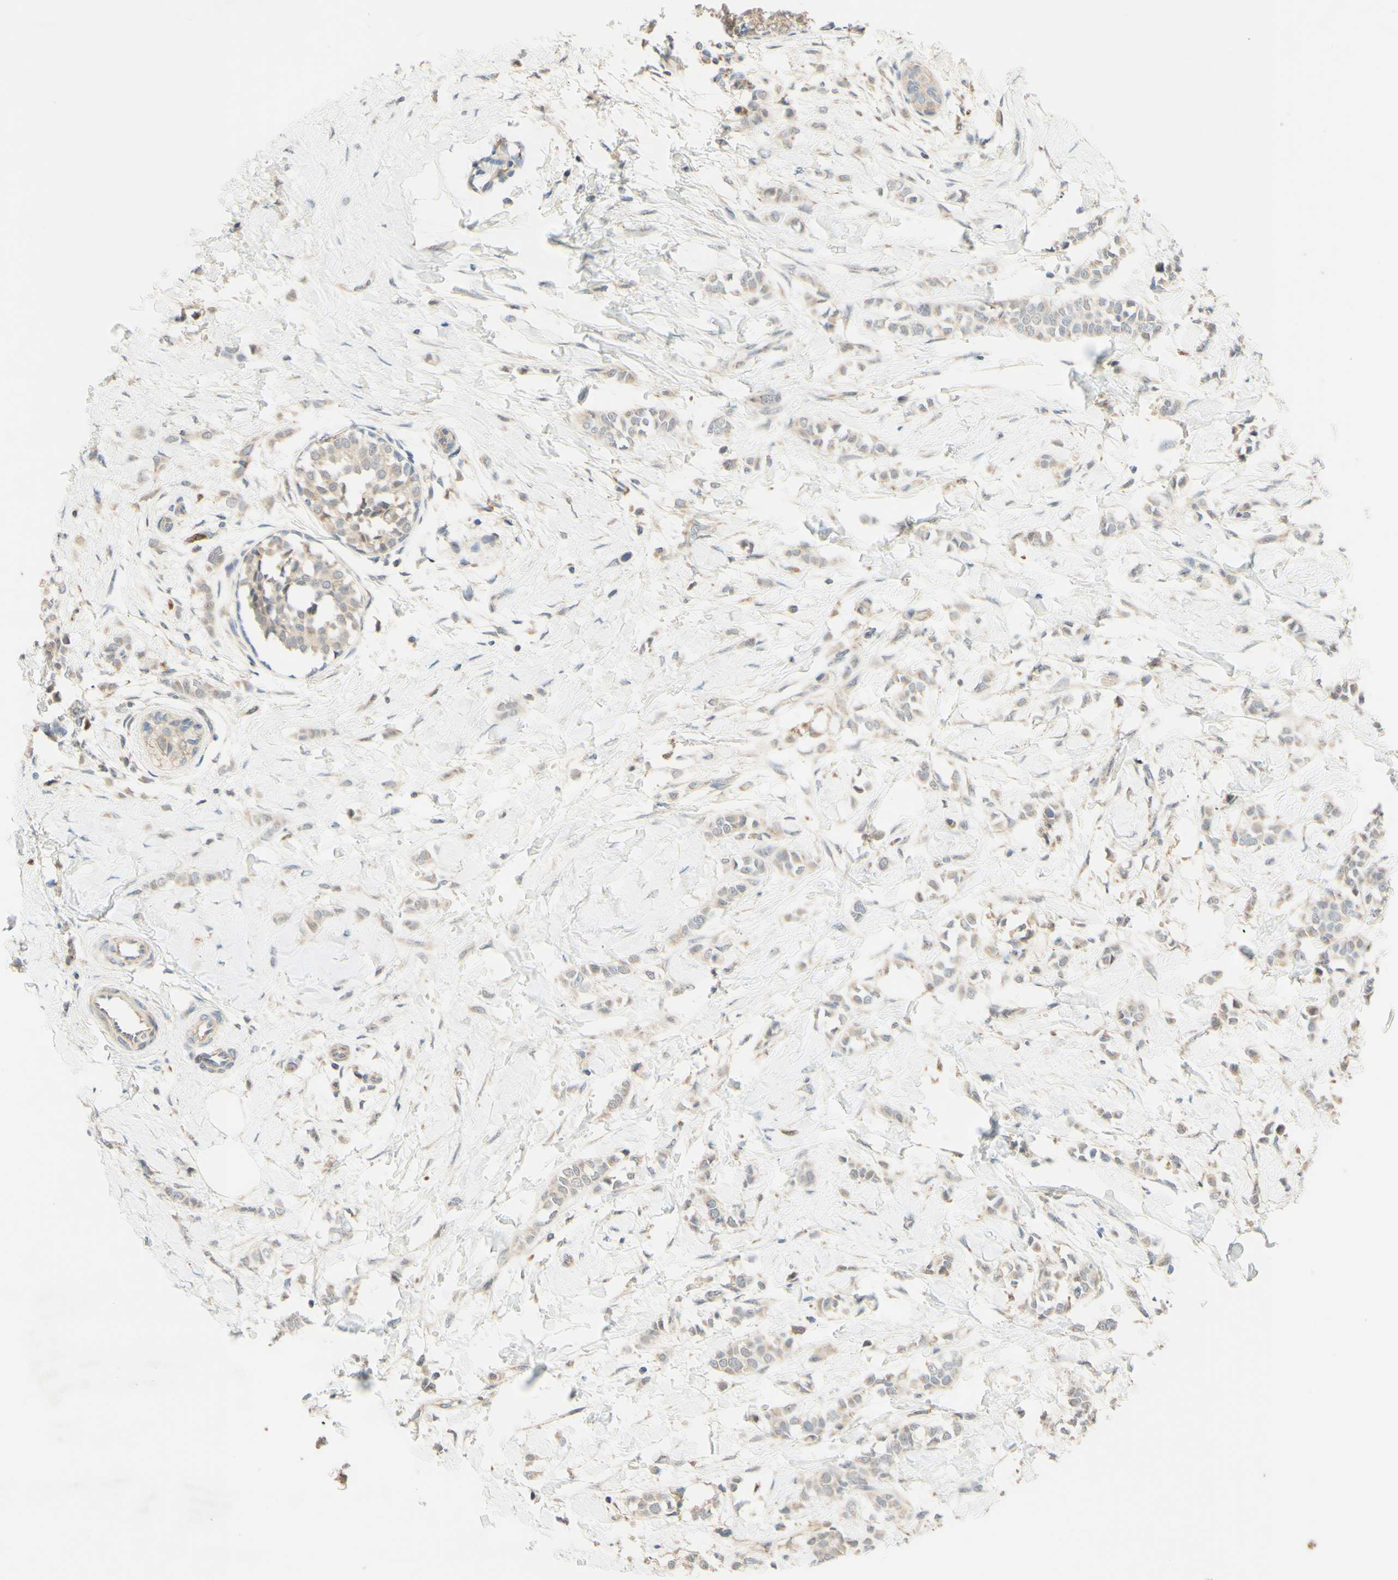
{"staining": {"intensity": "weak", "quantity": ">75%", "location": "cytoplasmic/membranous"}, "tissue": "breast cancer", "cell_type": "Tumor cells", "image_type": "cancer", "snomed": [{"axis": "morphology", "description": "Lobular carcinoma, in situ"}, {"axis": "morphology", "description": "Lobular carcinoma"}, {"axis": "topography", "description": "Breast"}], "caption": "Protein staining of breast cancer tissue shows weak cytoplasmic/membranous expression in about >75% of tumor cells.", "gene": "GATA1", "patient": {"sex": "female", "age": 41}}